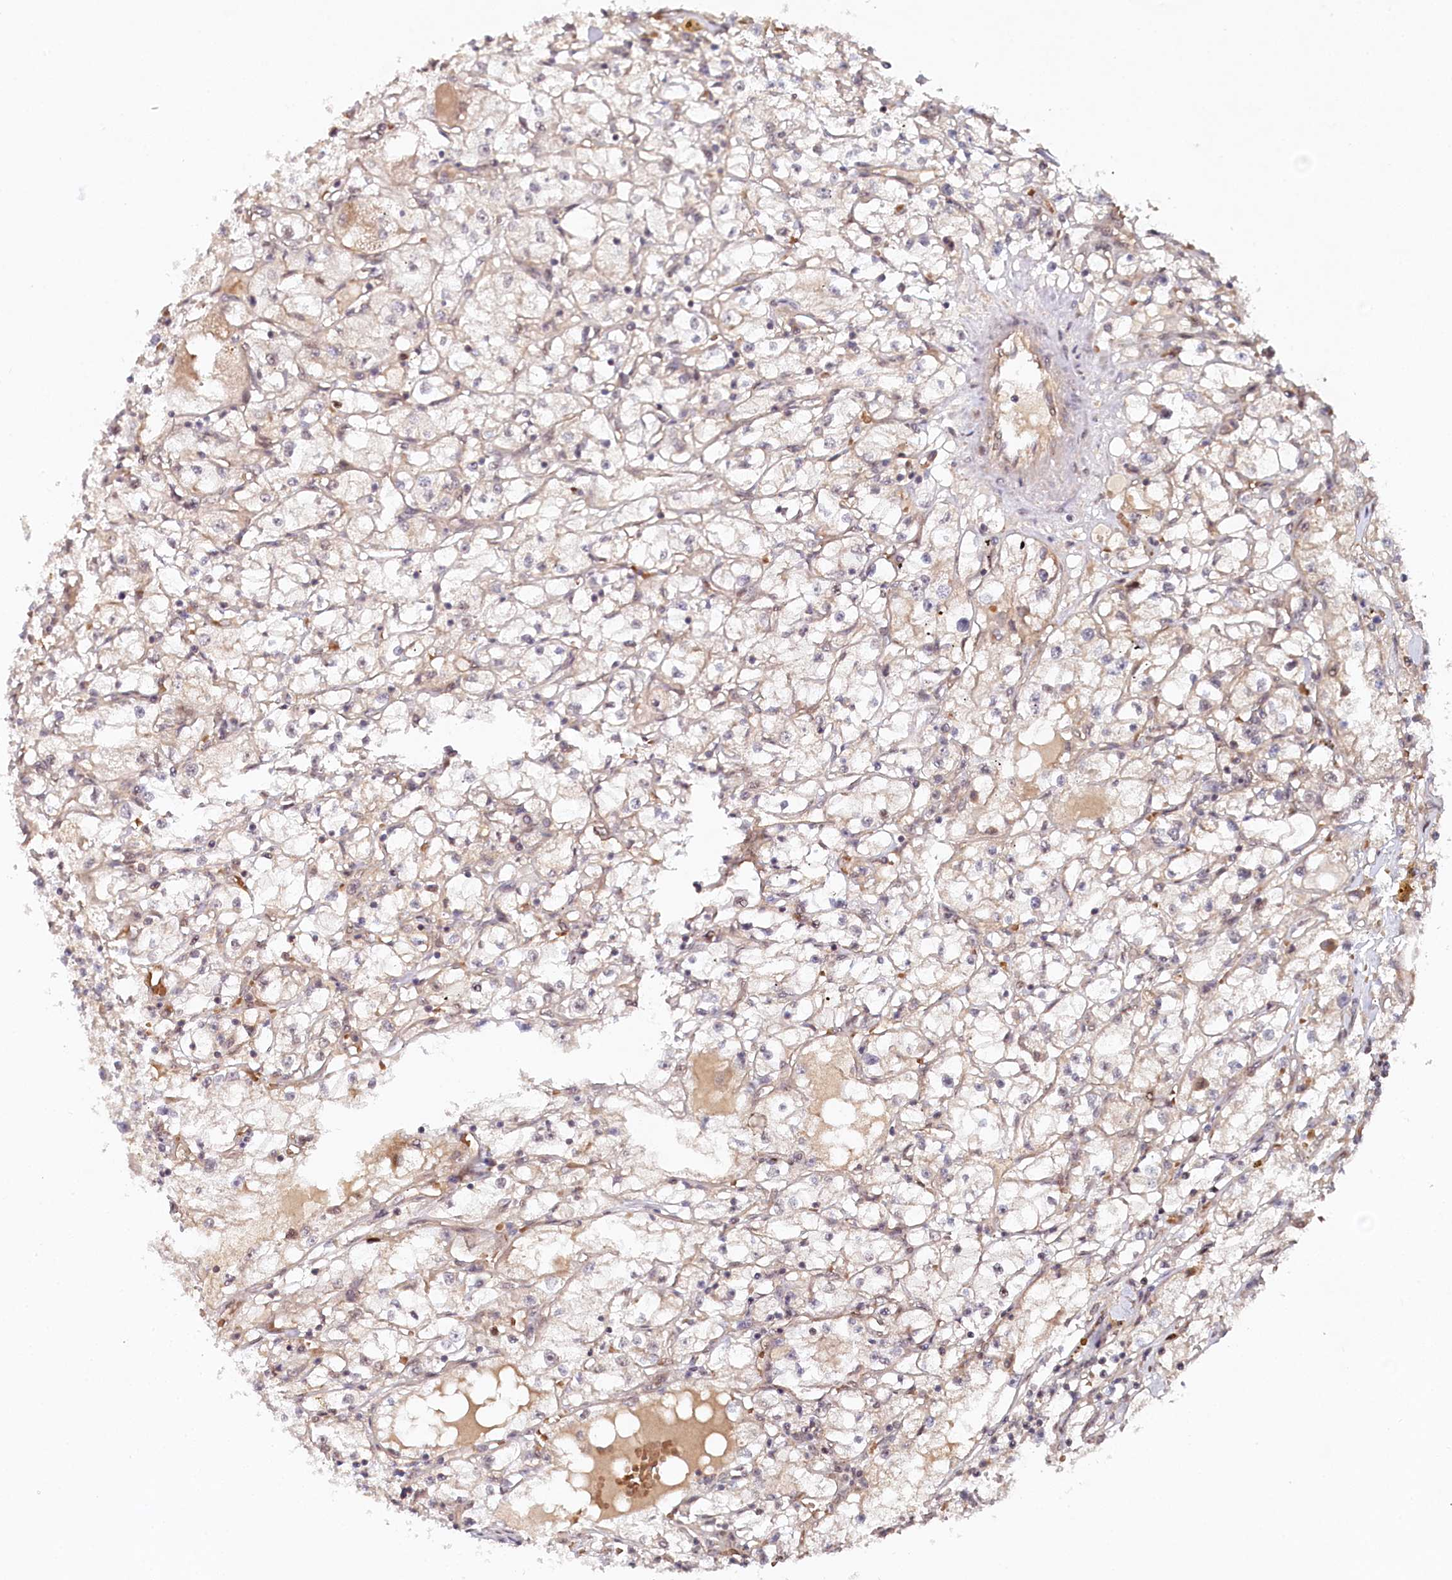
{"staining": {"intensity": "weak", "quantity": "25%-75%", "location": "nuclear"}, "tissue": "renal cancer", "cell_type": "Tumor cells", "image_type": "cancer", "snomed": [{"axis": "morphology", "description": "Adenocarcinoma, NOS"}, {"axis": "topography", "description": "Kidney"}], "caption": "A low amount of weak nuclear staining is appreciated in approximately 25%-75% of tumor cells in adenocarcinoma (renal) tissue.", "gene": "CCDC65", "patient": {"sex": "male", "age": 56}}